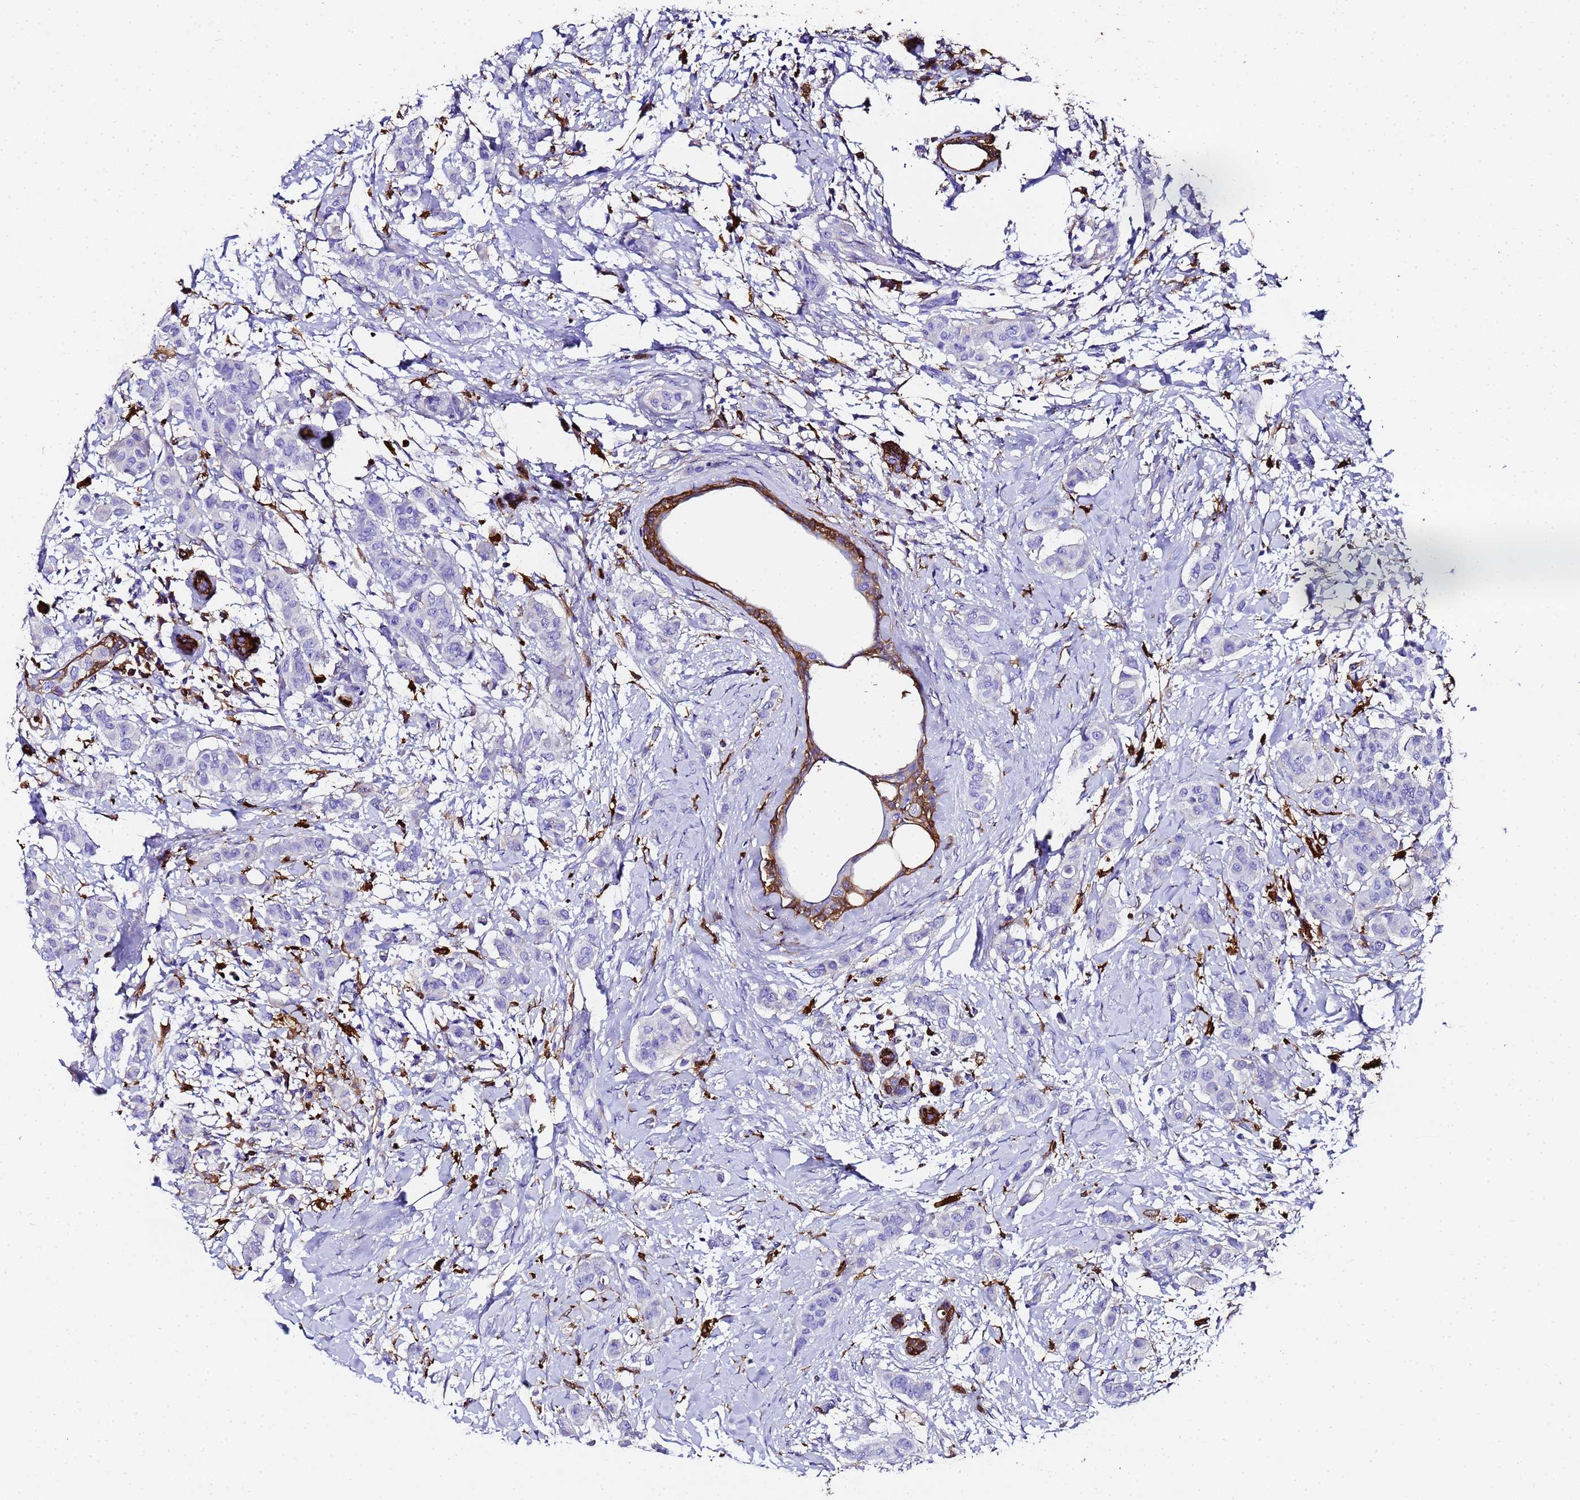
{"staining": {"intensity": "negative", "quantity": "none", "location": "none"}, "tissue": "breast cancer", "cell_type": "Tumor cells", "image_type": "cancer", "snomed": [{"axis": "morphology", "description": "Duct carcinoma"}, {"axis": "topography", "description": "Breast"}], "caption": "Tumor cells are negative for brown protein staining in infiltrating ductal carcinoma (breast). The staining is performed using DAB brown chromogen with nuclei counter-stained in using hematoxylin.", "gene": "FTL", "patient": {"sex": "female", "age": 40}}